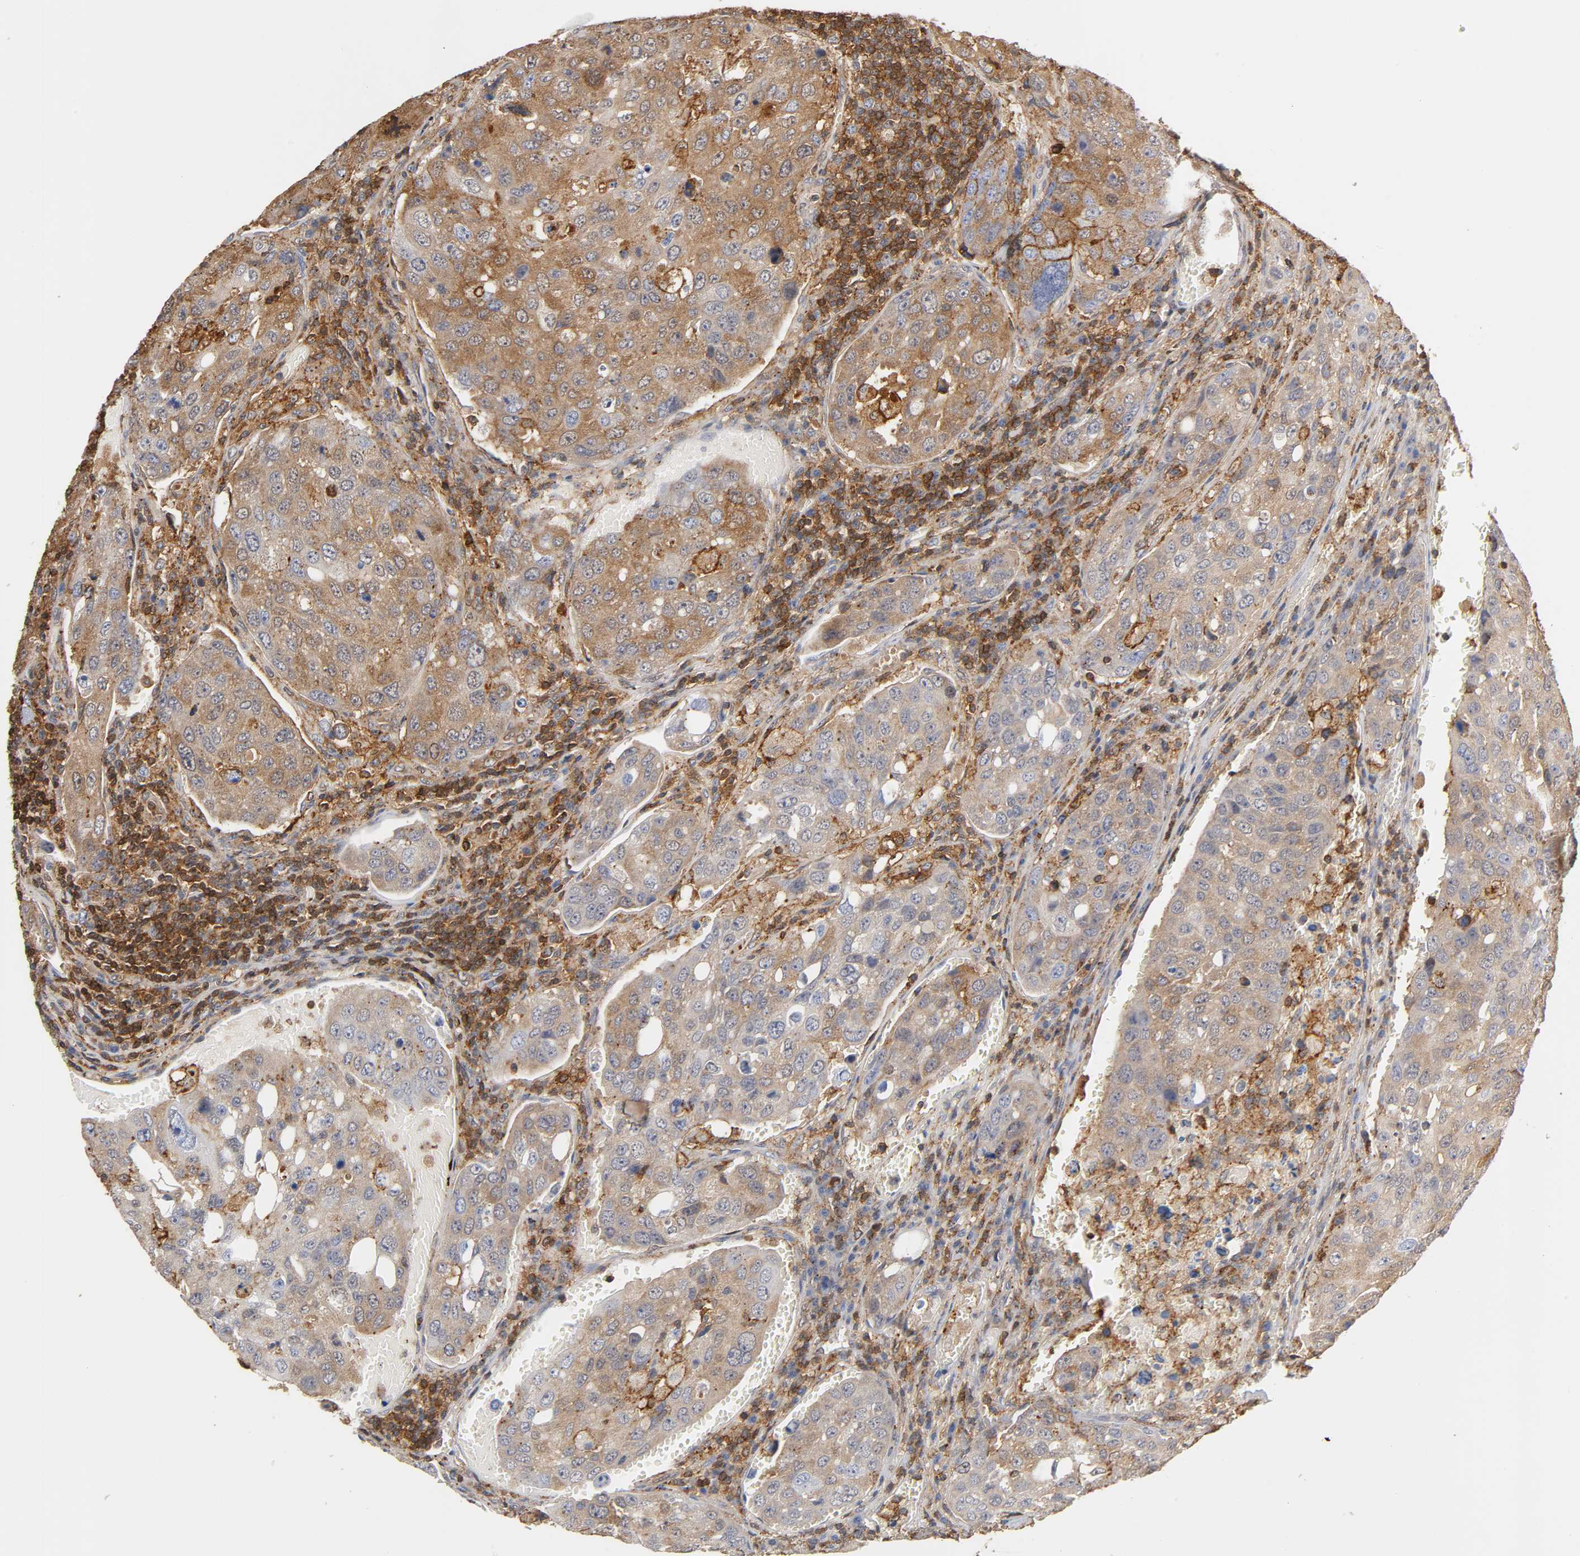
{"staining": {"intensity": "weak", "quantity": ">75%", "location": "cytoplasmic/membranous"}, "tissue": "urothelial cancer", "cell_type": "Tumor cells", "image_type": "cancer", "snomed": [{"axis": "morphology", "description": "Urothelial carcinoma, High grade"}, {"axis": "topography", "description": "Lymph node"}, {"axis": "topography", "description": "Urinary bladder"}], "caption": "This is a micrograph of immunohistochemistry staining of urothelial carcinoma (high-grade), which shows weak expression in the cytoplasmic/membranous of tumor cells.", "gene": "ANXA11", "patient": {"sex": "male", "age": 51}}